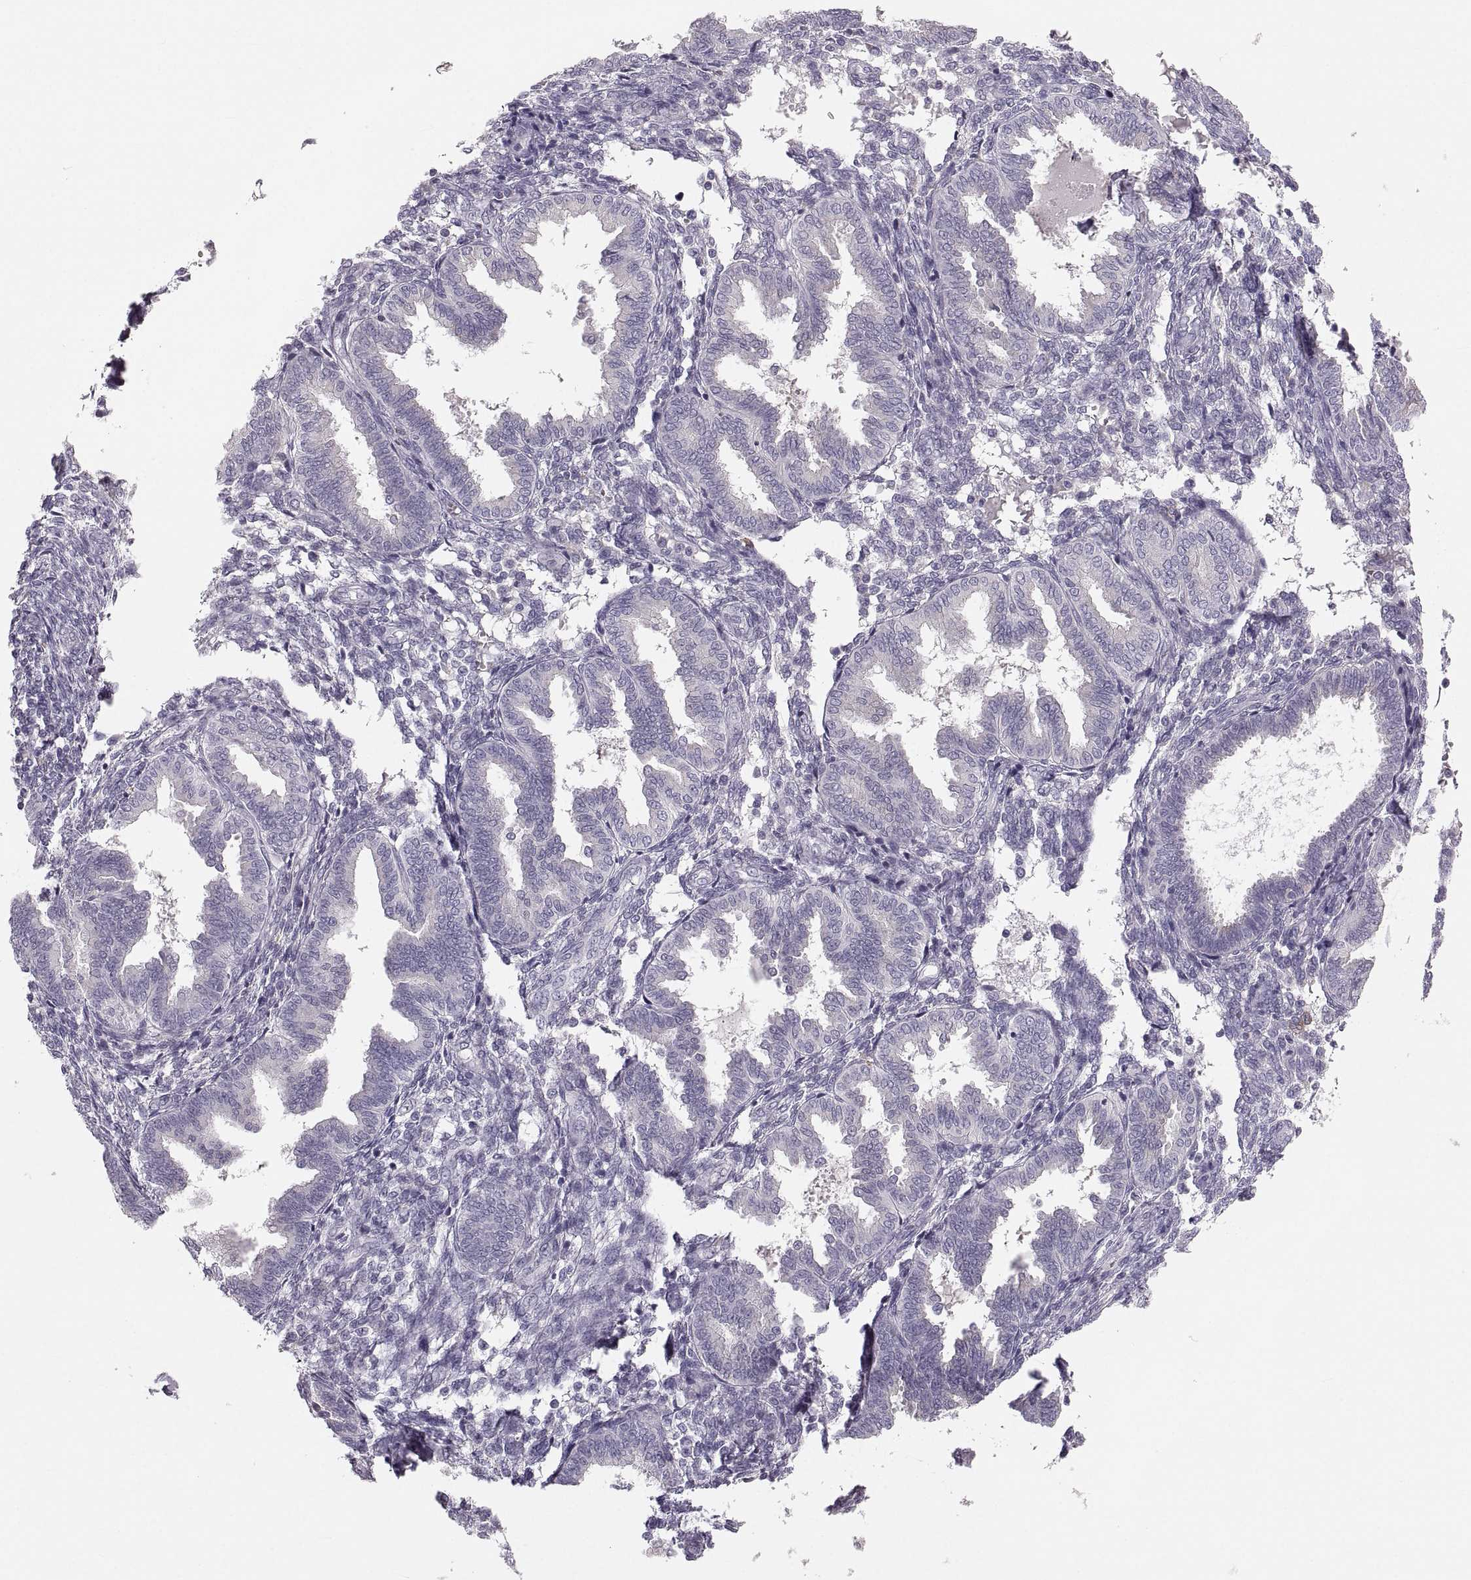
{"staining": {"intensity": "negative", "quantity": "none", "location": "none"}, "tissue": "endometrium", "cell_type": "Cells in endometrial stroma", "image_type": "normal", "snomed": [{"axis": "morphology", "description": "Normal tissue, NOS"}, {"axis": "topography", "description": "Endometrium"}], "caption": "The IHC photomicrograph has no significant positivity in cells in endometrial stroma of endometrium. The staining was performed using DAB (3,3'-diaminobenzidine) to visualize the protein expression in brown, while the nuclei were stained in blue with hematoxylin (Magnification: 20x).", "gene": "RUNDC3A", "patient": {"sex": "female", "age": 42}}